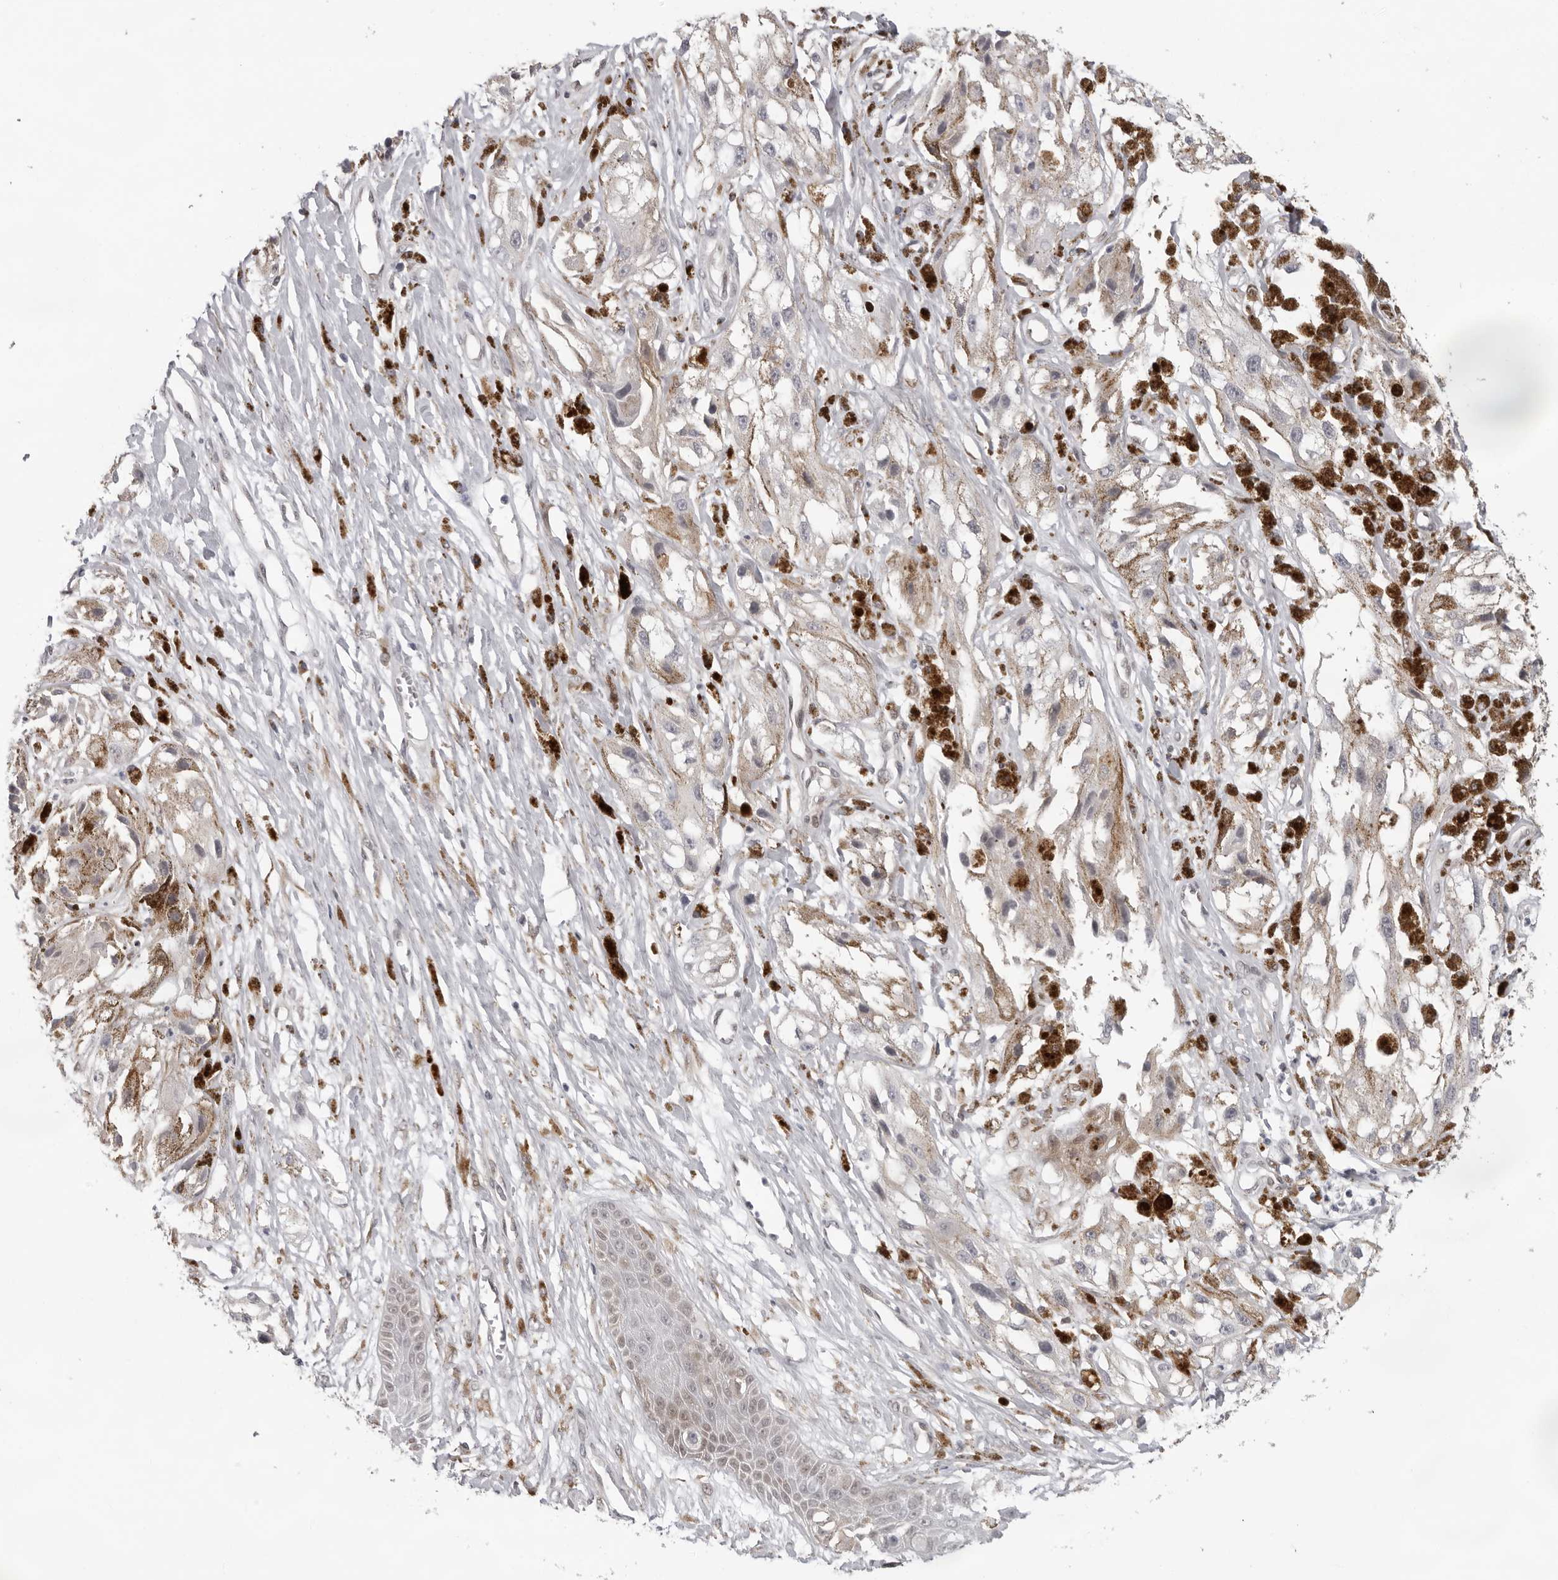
{"staining": {"intensity": "negative", "quantity": "none", "location": "none"}, "tissue": "melanoma", "cell_type": "Tumor cells", "image_type": "cancer", "snomed": [{"axis": "morphology", "description": "Malignant melanoma, NOS"}, {"axis": "topography", "description": "Skin"}], "caption": "This image is of malignant melanoma stained with immunohistochemistry (IHC) to label a protein in brown with the nuclei are counter-stained blue. There is no staining in tumor cells. Brightfield microscopy of immunohistochemistry stained with DAB (3,3'-diaminobenzidine) (brown) and hematoxylin (blue), captured at high magnification.", "gene": "CASP7", "patient": {"sex": "male", "age": 88}}